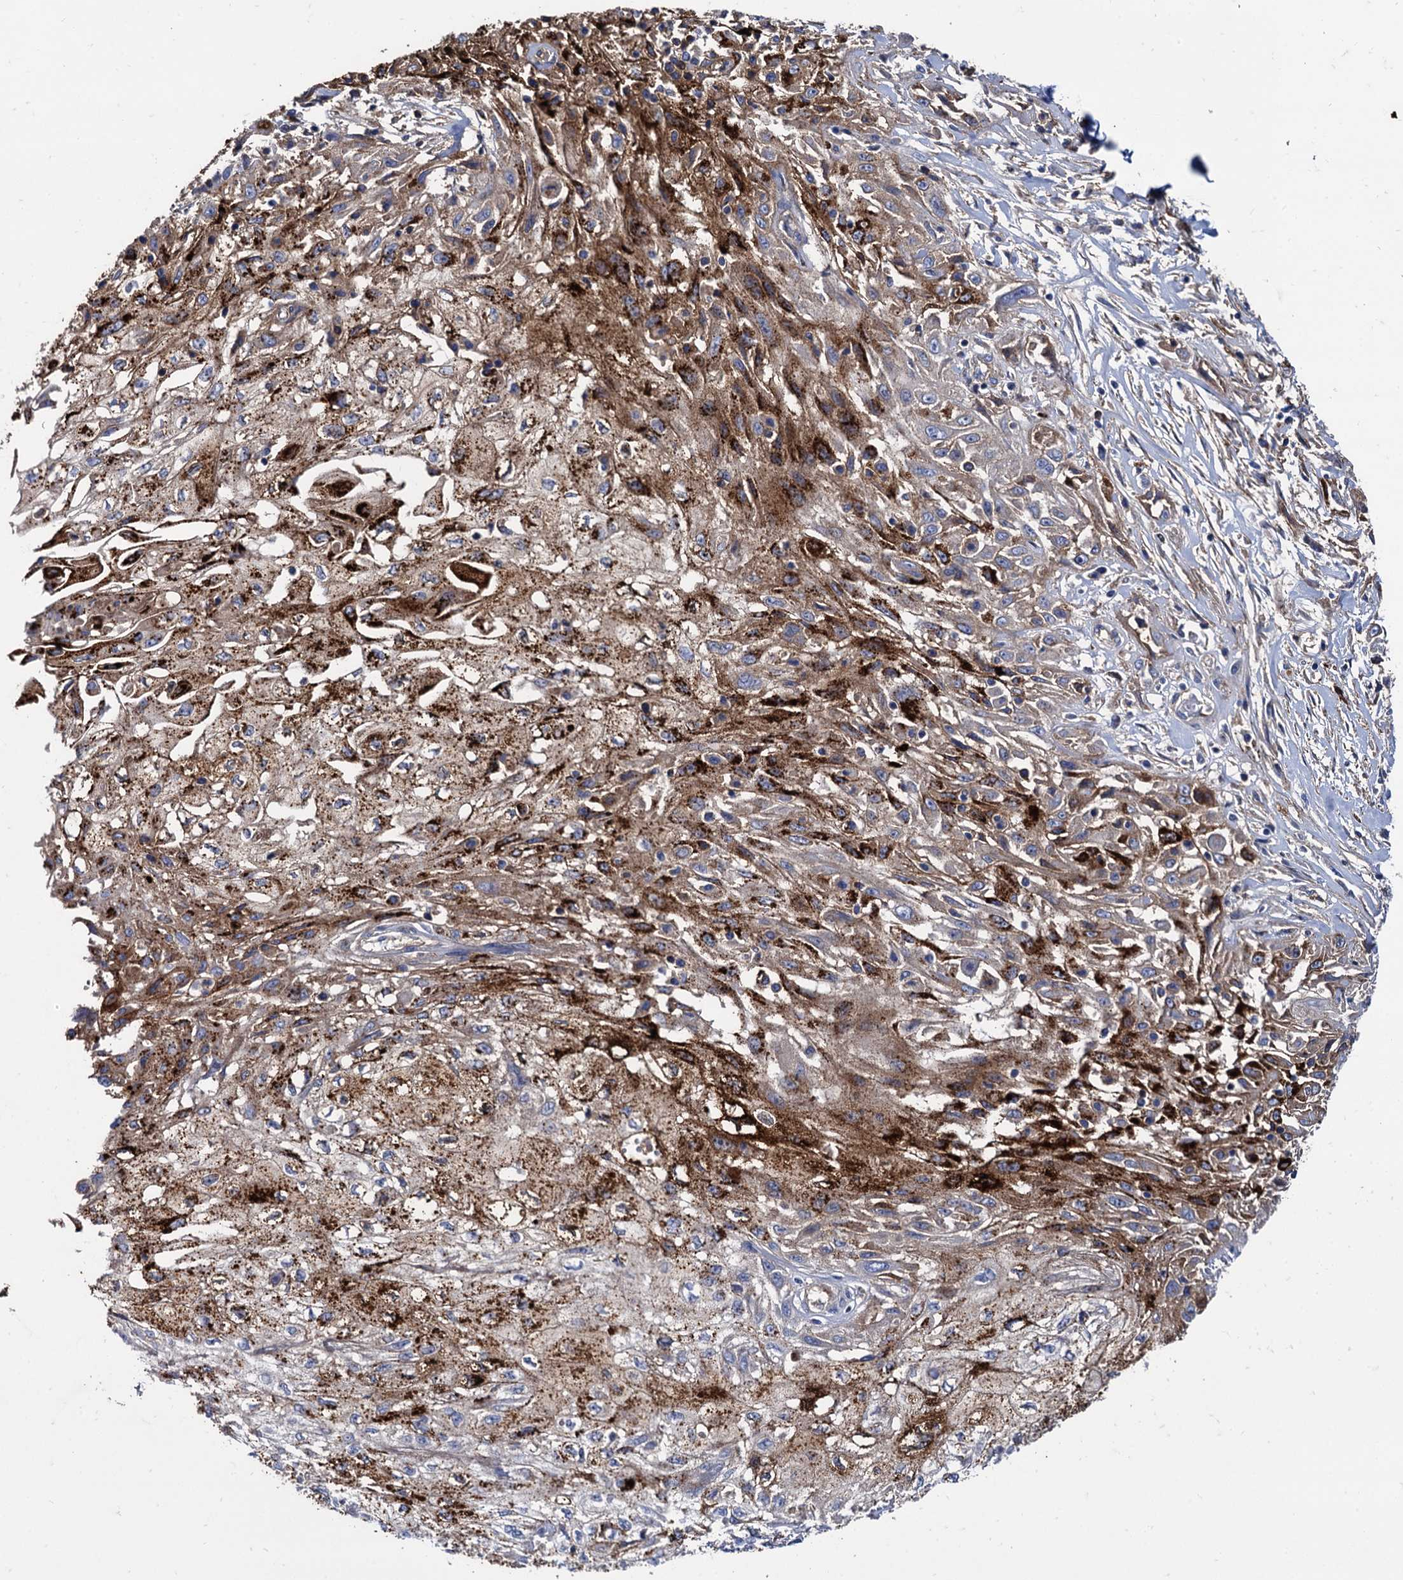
{"staining": {"intensity": "strong", "quantity": "25%-75%", "location": "cytoplasmic/membranous"}, "tissue": "skin cancer", "cell_type": "Tumor cells", "image_type": "cancer", "snomed": [{"axis": "morphology", "description": "Squamous cell carcinoma, NOS"}, {"axis": "morphology", "description": "Squamous cell carcinoma, metastatic, NOS"}, {"axis": "topography", "description": "Skin"}, {"axis": "topography", "description": "Lymph node"}], "caption": "DAB immunohistochemical staining of skin squamous cell carcinoma displays strong cytoplasmic/membranous protein staining in approximately 25%-75% of tumor cells.", "gene": "APOD", "patient": {"sex": "male", "age": 75}}